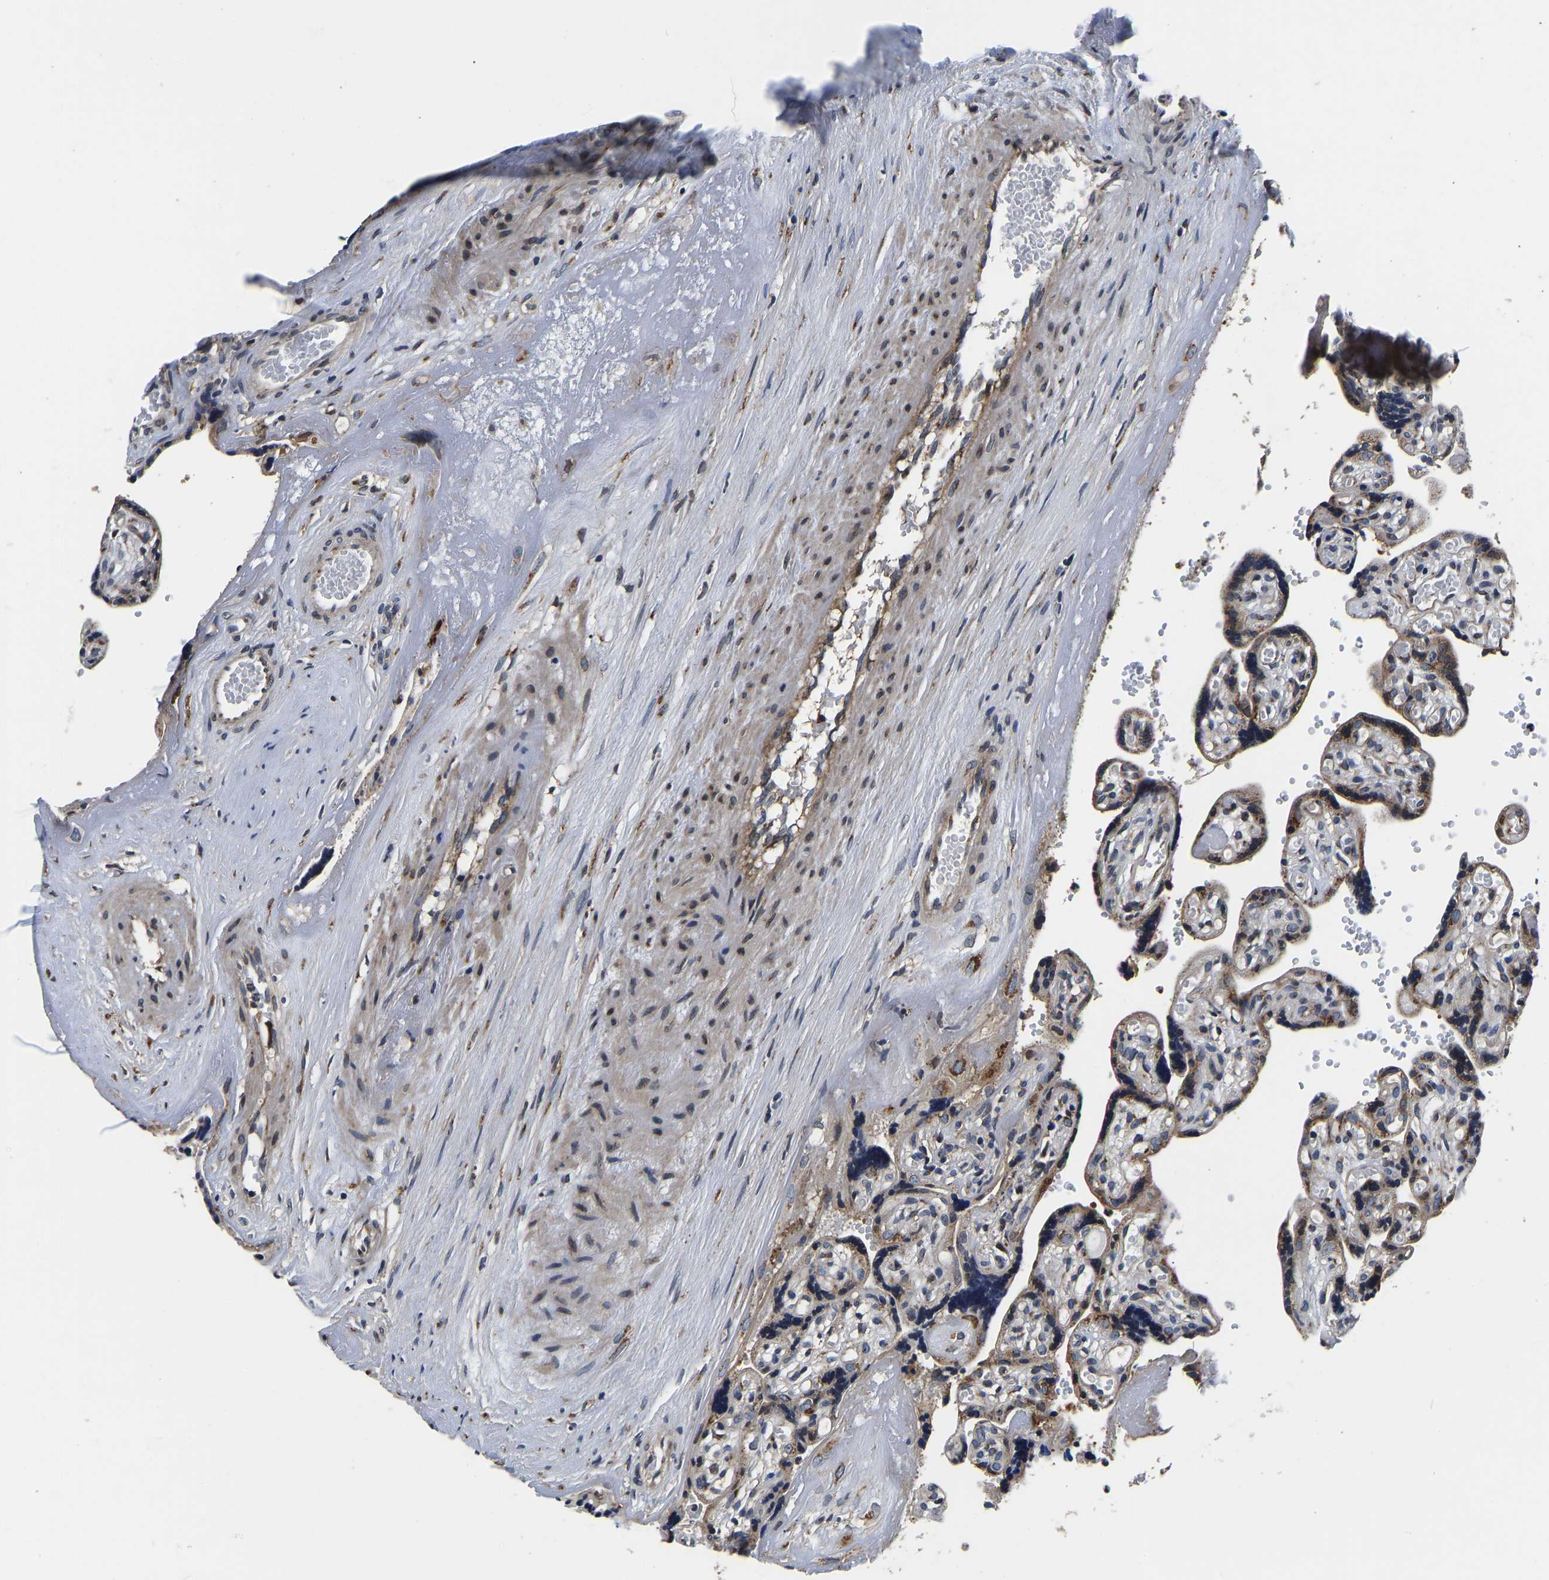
{"staining": {"intensity": "weak", "quantity": ">75%", "location": "cytoplasmic/membranous"}, "tissue": "placenta", "cell_type": "Decidual cells", "image_type": "normal", "snomed": [{"axis": "morphology", "description": "Normal tissue, NOS"}, {"axis": "topography", "description": "Placenta"}], "caption": "A high-resolution image shows immunohistochemistry (IHC) staining of normal placenta, which exhibits weak cytoplasmic/membranous expression in about >75% of decidual cells. The staining was performed using DAB (3,3'-diaminobenzidine) to visualize the protein expression in brown, while the nuclei were stained in blue with hematoxylin (Magnification: 20x).", "gene": "RABAC1", "patient": {"sex": "female", "age": 30}}